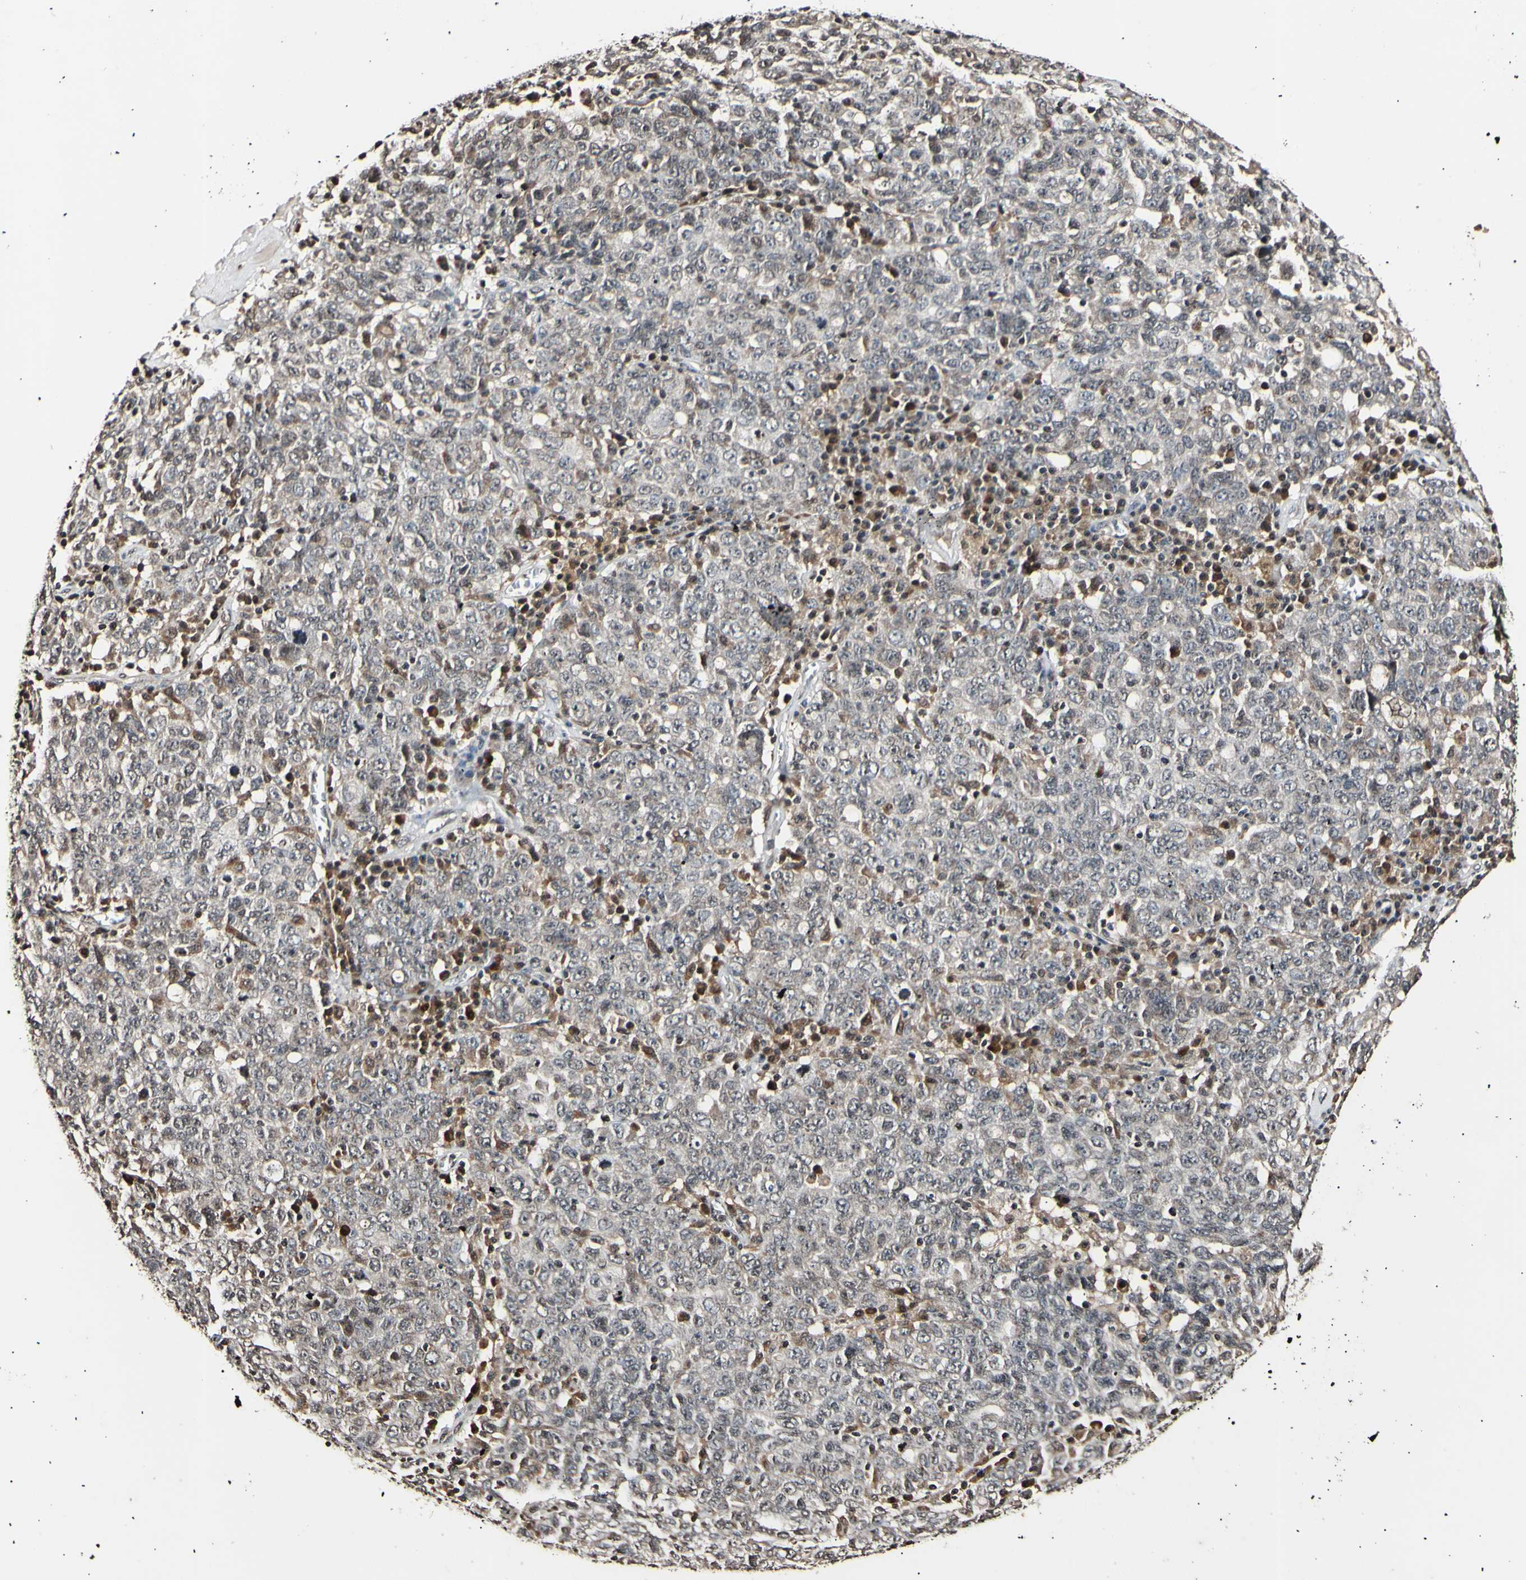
{"staining": {"intensity": "negative", "quantity": "none", "location": "none"}, "tissue": "ovarian cancer", "cell_type": "Tumor cells", "image_type": "cancer", "snomed": [{"axis": "morphology", "description": "Carcinoma, endometroid"}, {"axis": "topography", "description": "Ovary"}], "caption": "Immunohistochemistry of ovarian cancer (endometroid carcinoma) exhibits no staining in tumor cells. (DAB (3,3'-diaminobenzidine) IHC, high magnification).", "gene": "ANAPC7", "patient": {"sex": "female", "age": 62}}